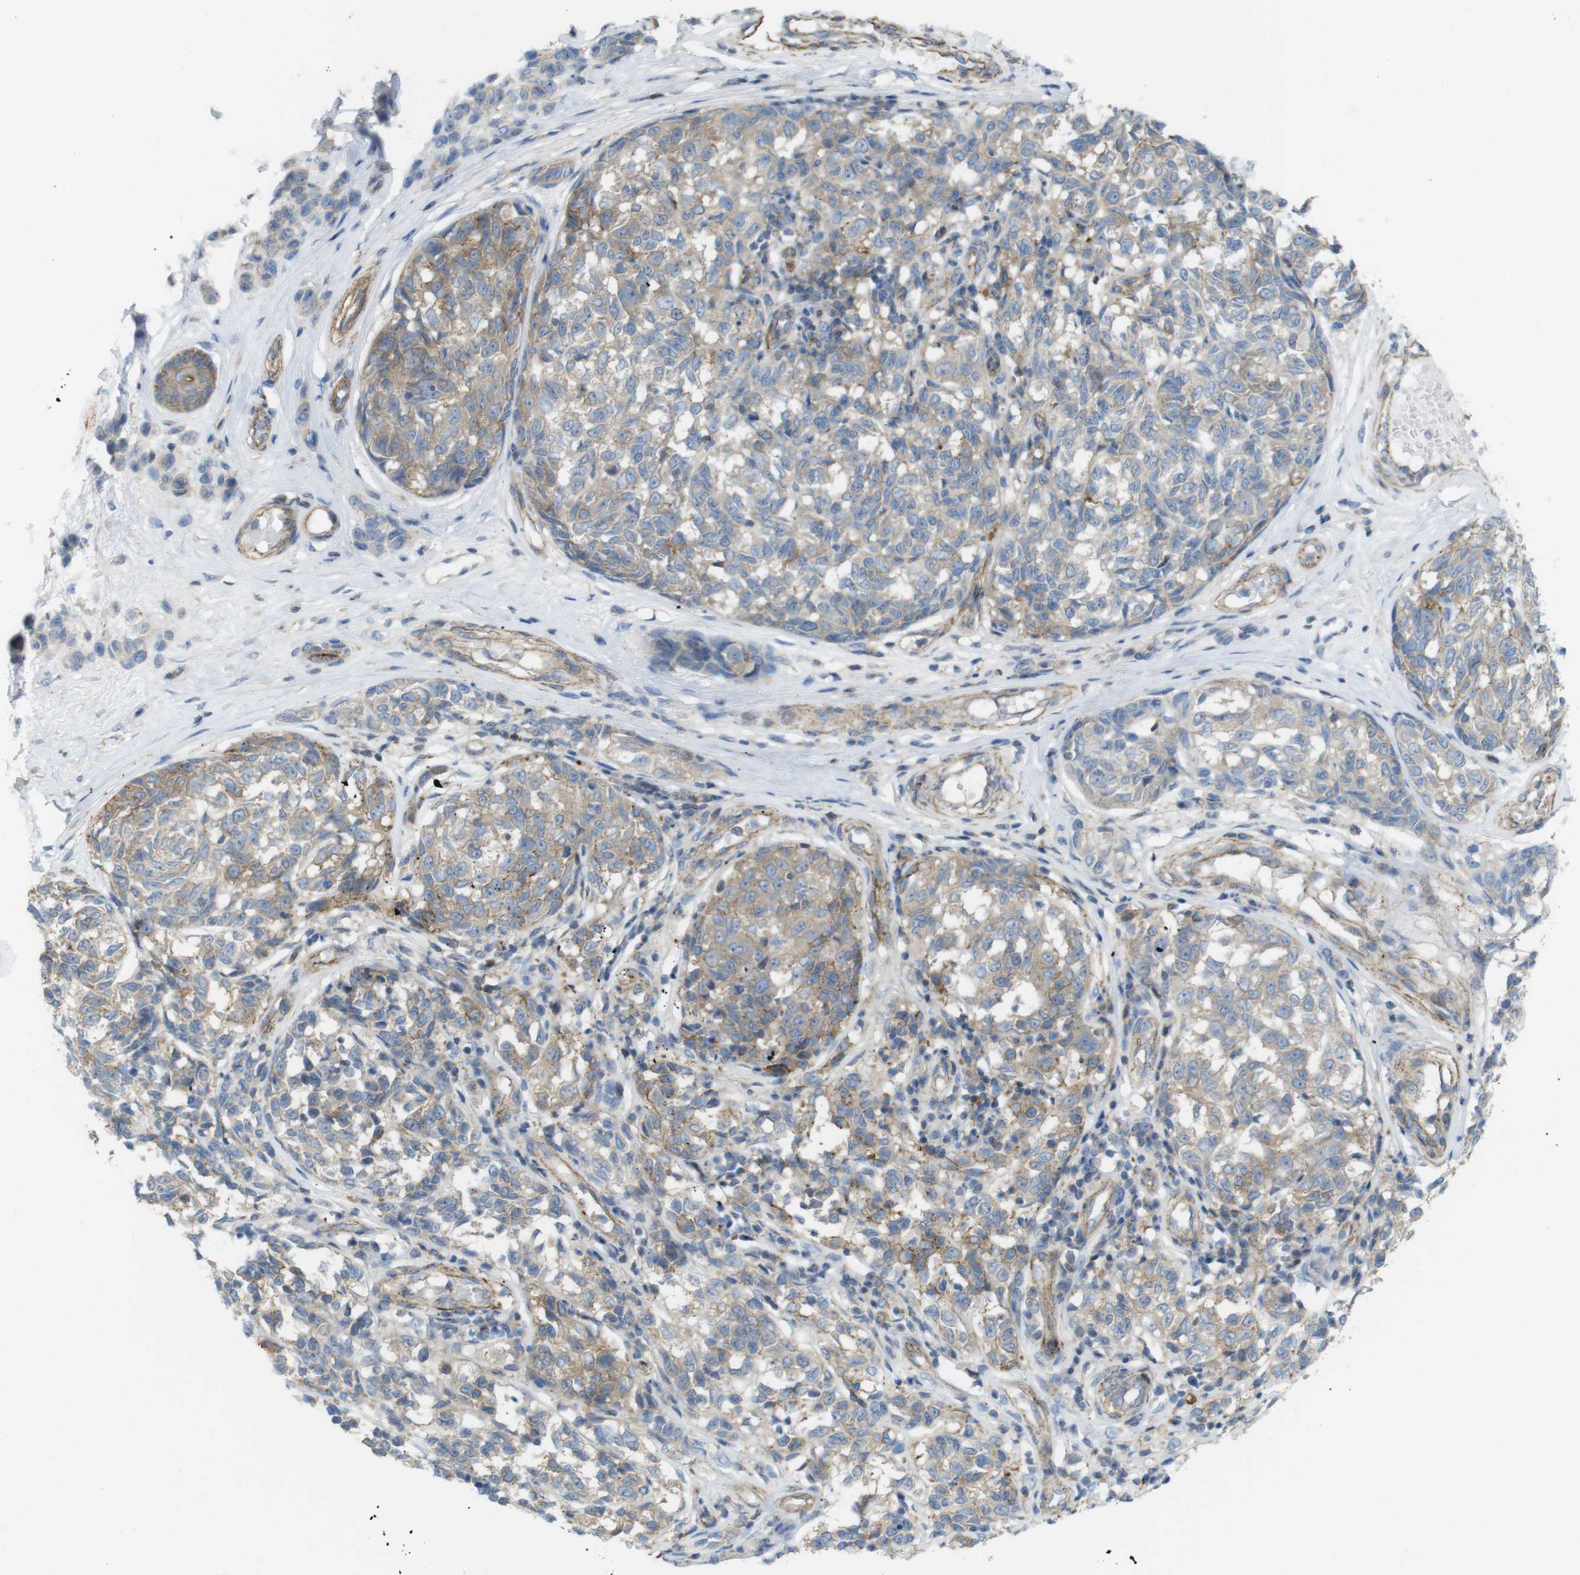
{"staining": {"intensity": "weak", "quantity": ">75%", "location": "cytoplasmic/membranous"}, "tissue": "melanoma", "cell_type": "Tumor cells", "image_type": "cancer", "snomed": [{"axis": "morphology", "description": "Malignant melanoma, NOS"}, {"axis": "topography", "description": "Skin"}], "caption": "Malignant melanoma tissue exhibits weak cytoplasmic/membranous positivity in approximately >75% of tumor cells, visualized by immunohistochemistry.", "gene": "PREX2", "patient": {"sex": "female", "age": 64}}